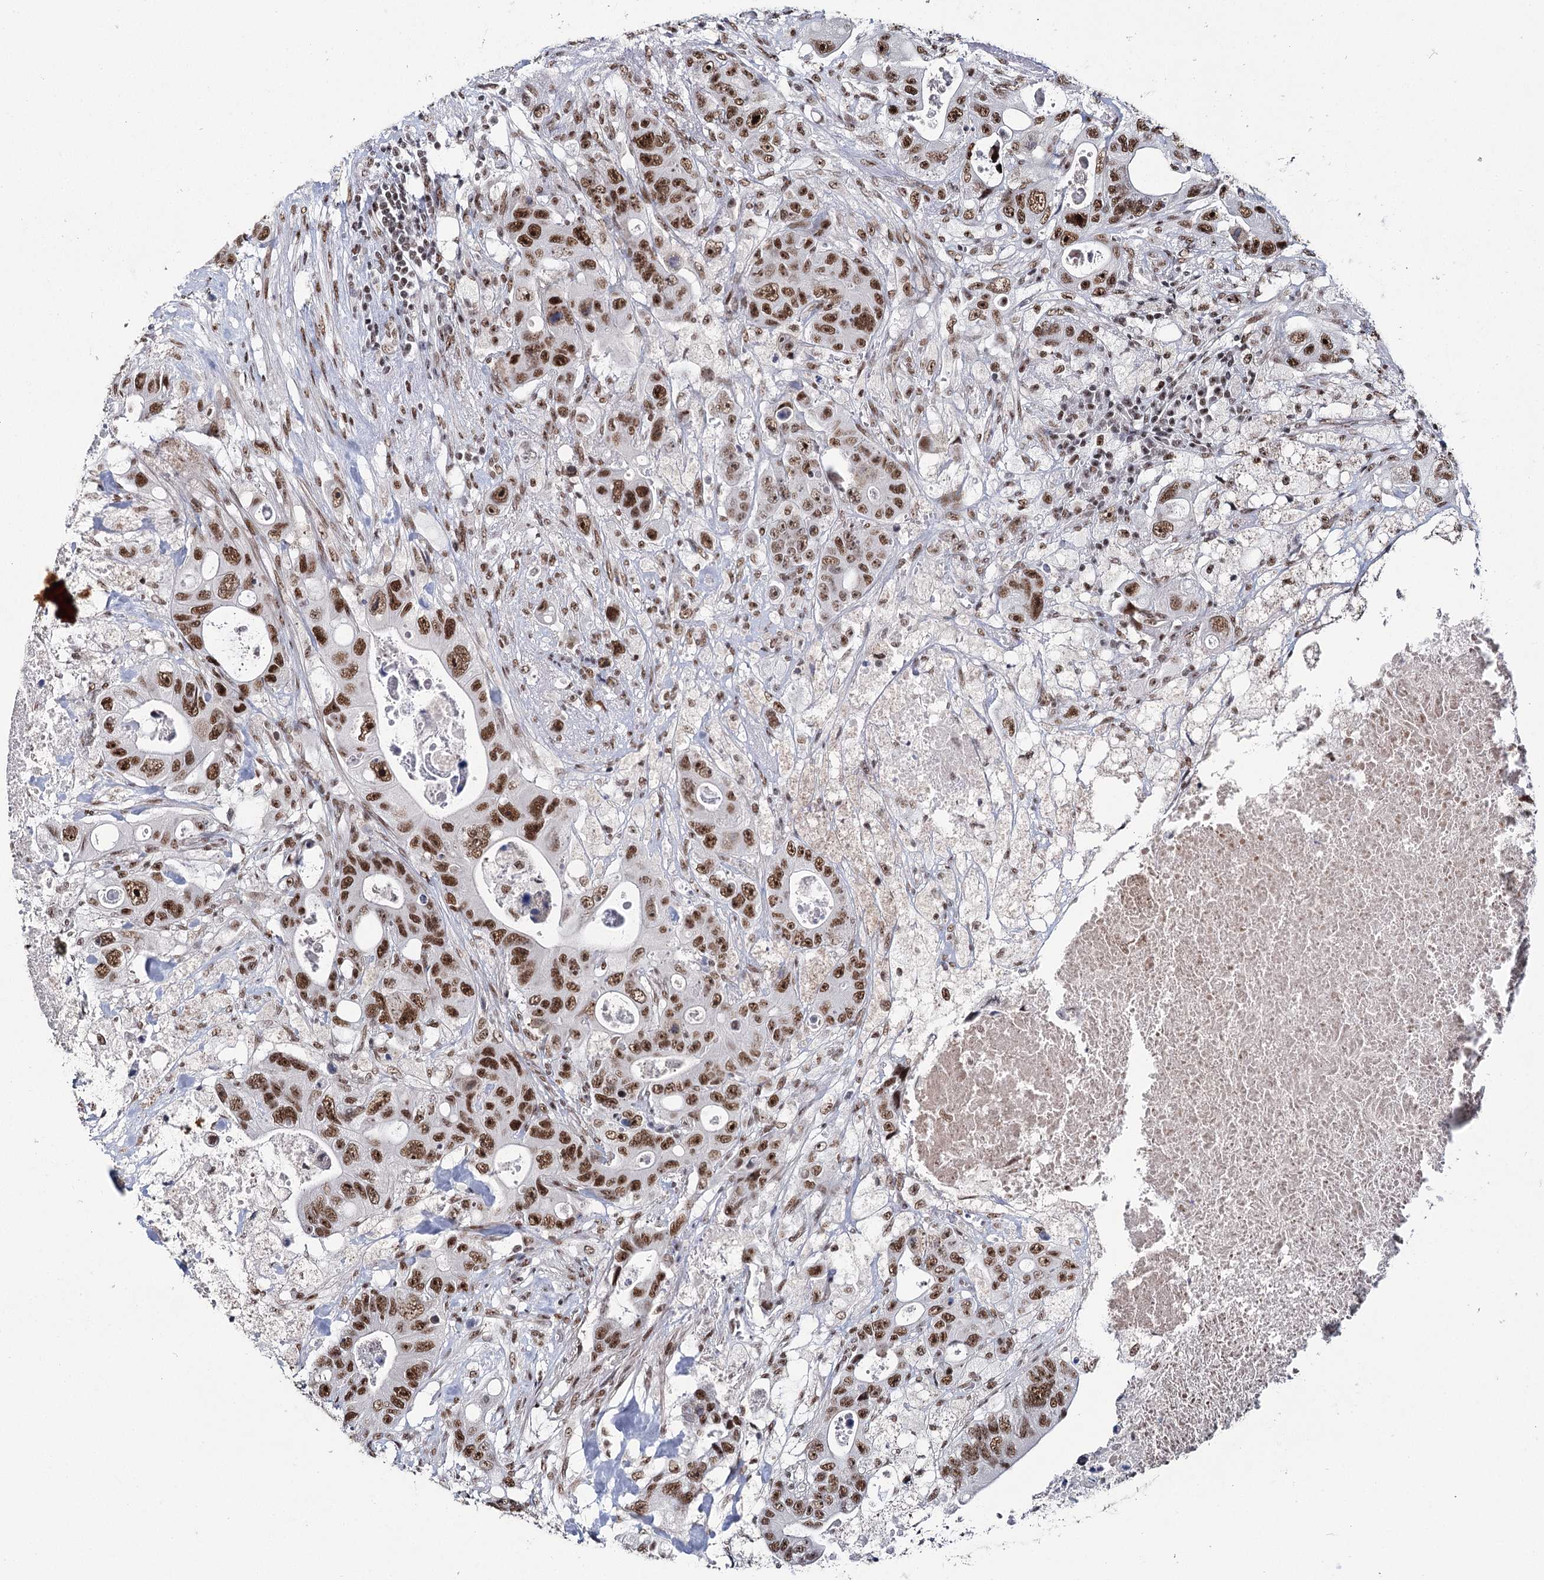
{"staining": {"intensity": "strong", "quantity": ">75%", "location": "nuclear"}, "tissue": "colorectal cancer", "cell_type": "Tumor cells", "image_type": "cancer", "snomed": [{"axis": "morphology", "description": "Adenocarcinoma, NOS"}, {"axis": "topography", "description": "Colon"}], "caption": "Protein expression analysis of human colorectal cancer (adenocarcinoma) reveals strong nuclear staining in about >75% of tumor cells.", "gene": "SCAF8", "patient": {"sex": "female", "age": 46}}